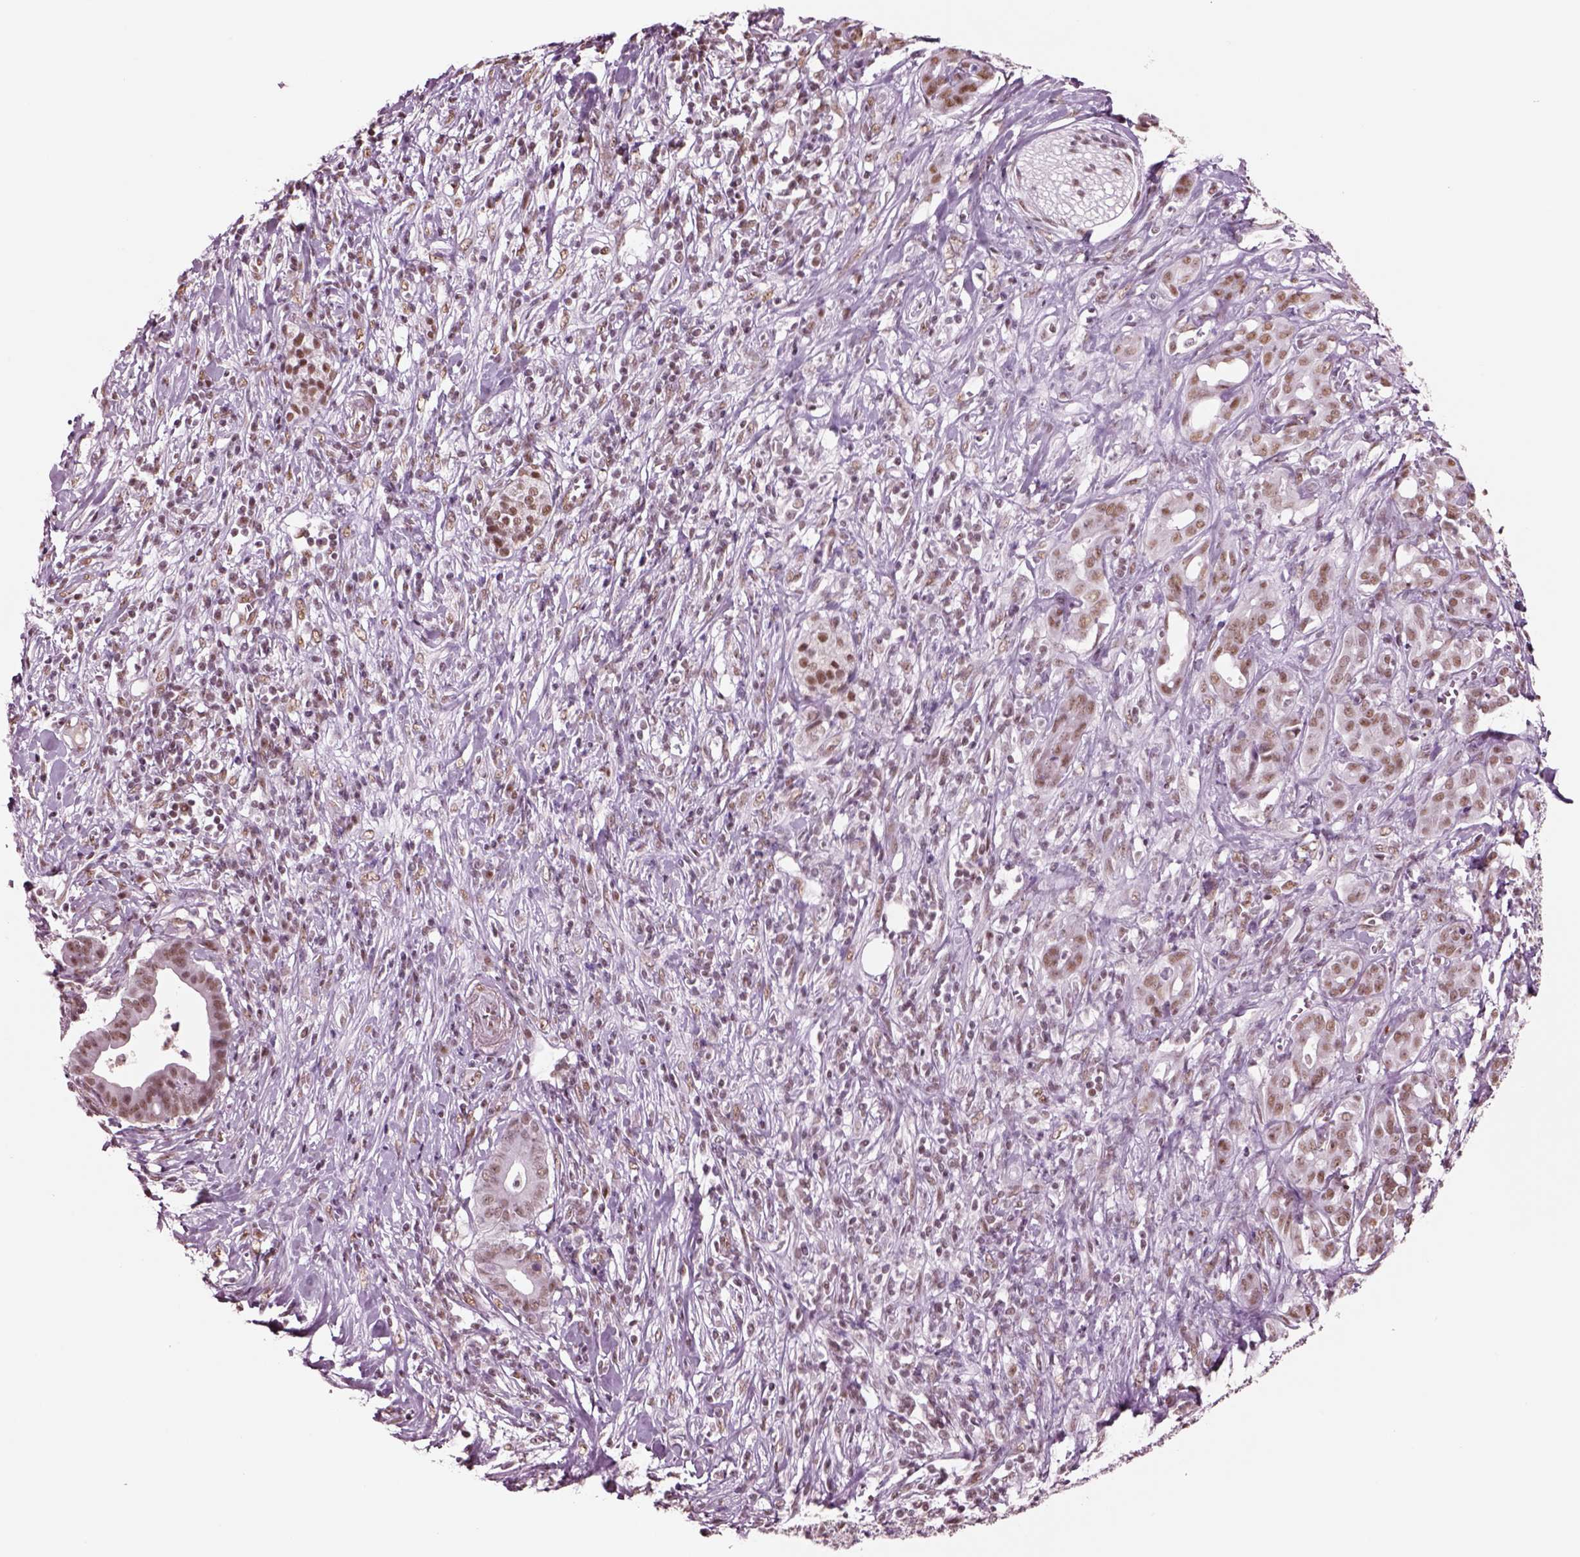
{"staining": {"intensity": "moderate", "quantity": "25%-75%", "location": "nuclear"}, "tissue": "pancreatic cancer", "cell_type": "Tumor cells", "image_type": "cancer", "snomed": [{"axis": "morphology", "description": "Adenocarcinoma, NOS"}, {"axis": "topography", "description": "Pancreas"}], "caption": "A photomicrograph of human adenocarcinoma (pancreatic) stained for a protein exhibits moderate nuclear brown staining in tumor cells.", "gene": "SEPHS1", "patient": {"sex": "male", "age": 61}}